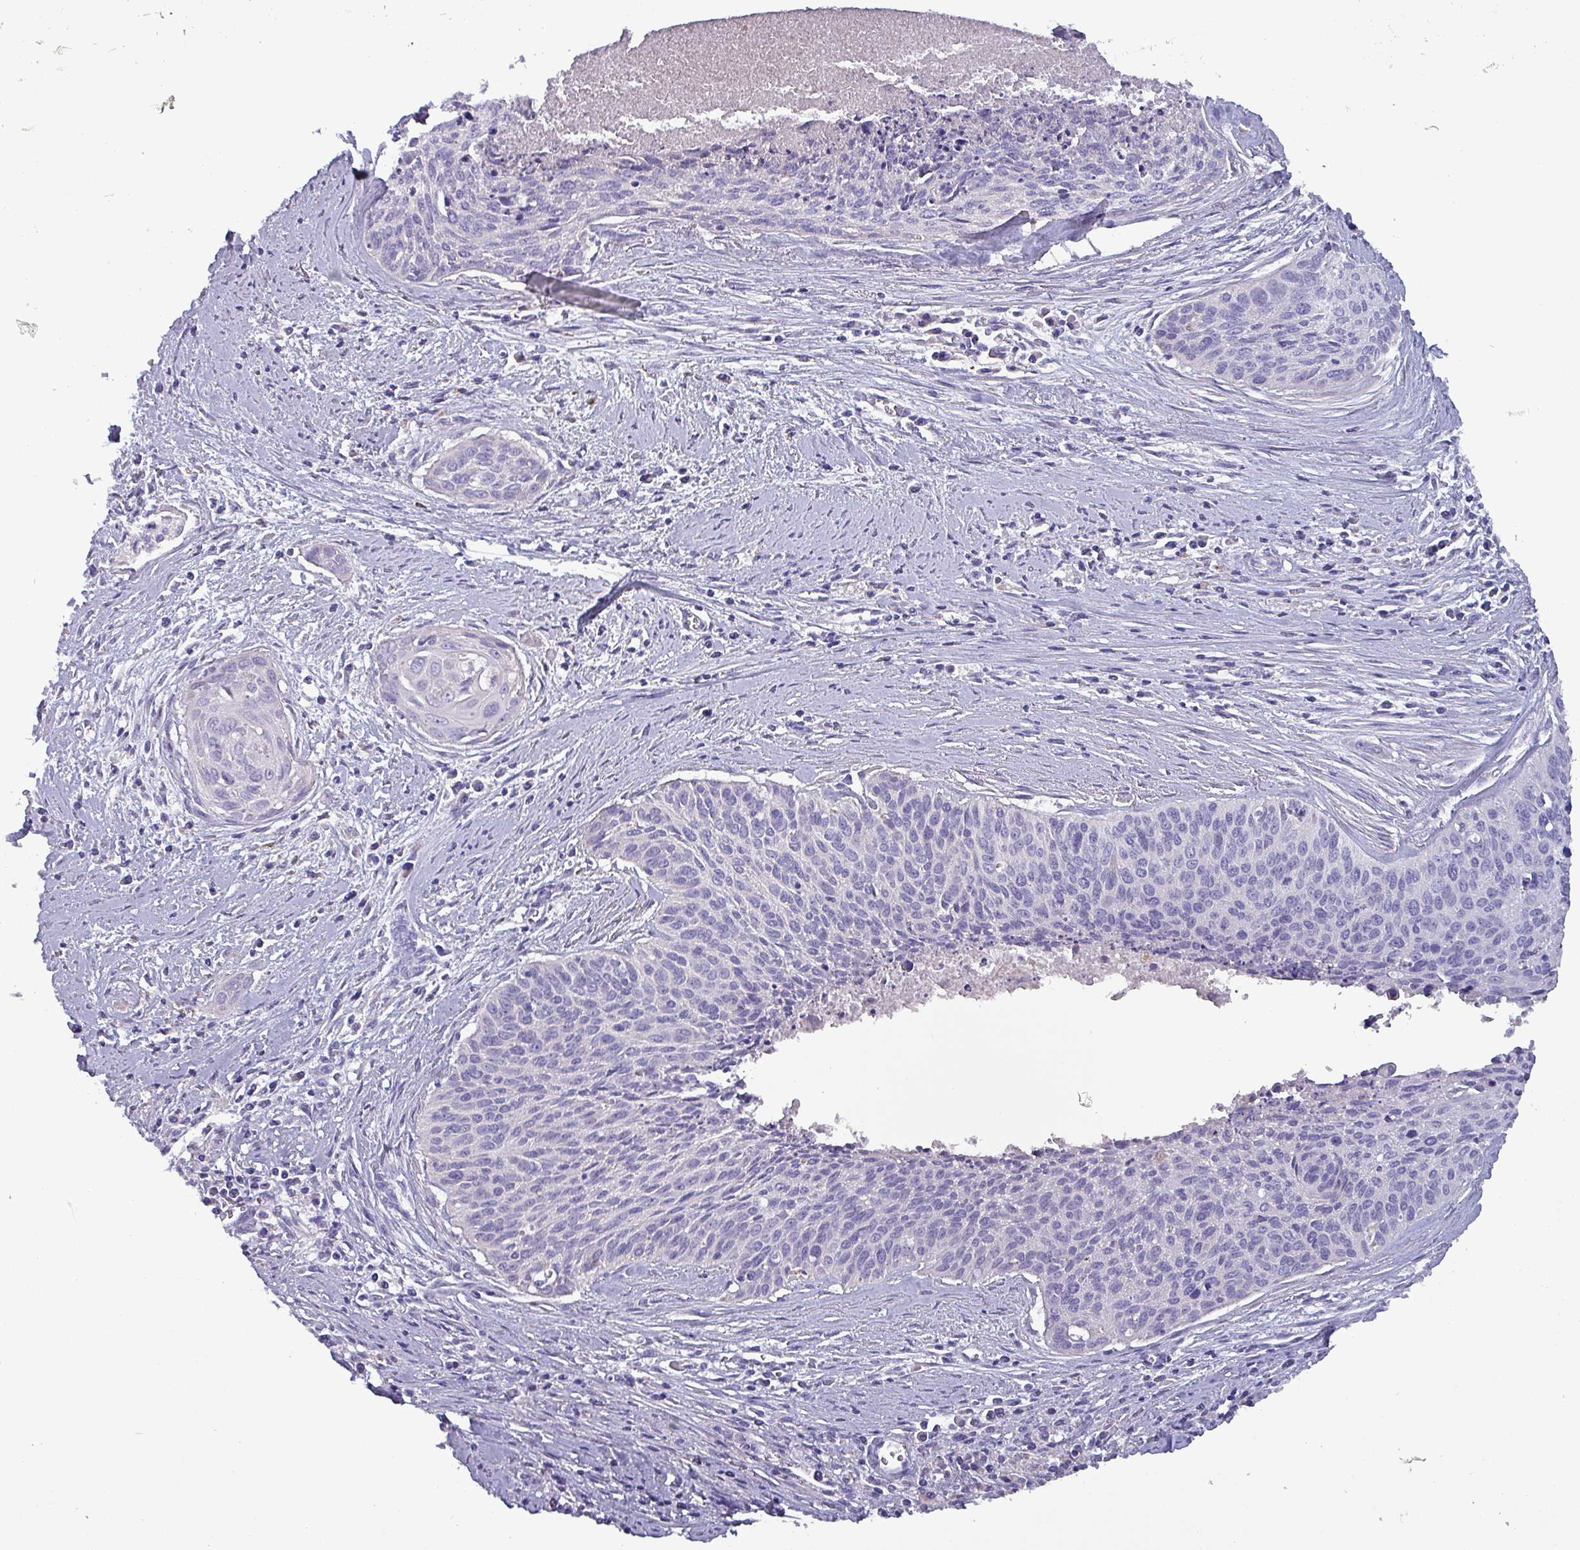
{"staining": {"intensity": "negative", "quantity": "none", "location": "none"}, "tissue": "cervical cancer", "cell_type": "Tumor cells", "image_type": "cancer", "snomed": [{"axis": "morphology", "description": "Squamous cell carcinoma, NOS"}, {"axis": "topography", "description": "Cervix"}], "caption": "DAB immunohistochemical staining of cervical squamous cell carcinoma exhibits no significant expression in tumor cells.", "gene": "HSD3B7", "patient": {"sex": "female", "age": 55}}